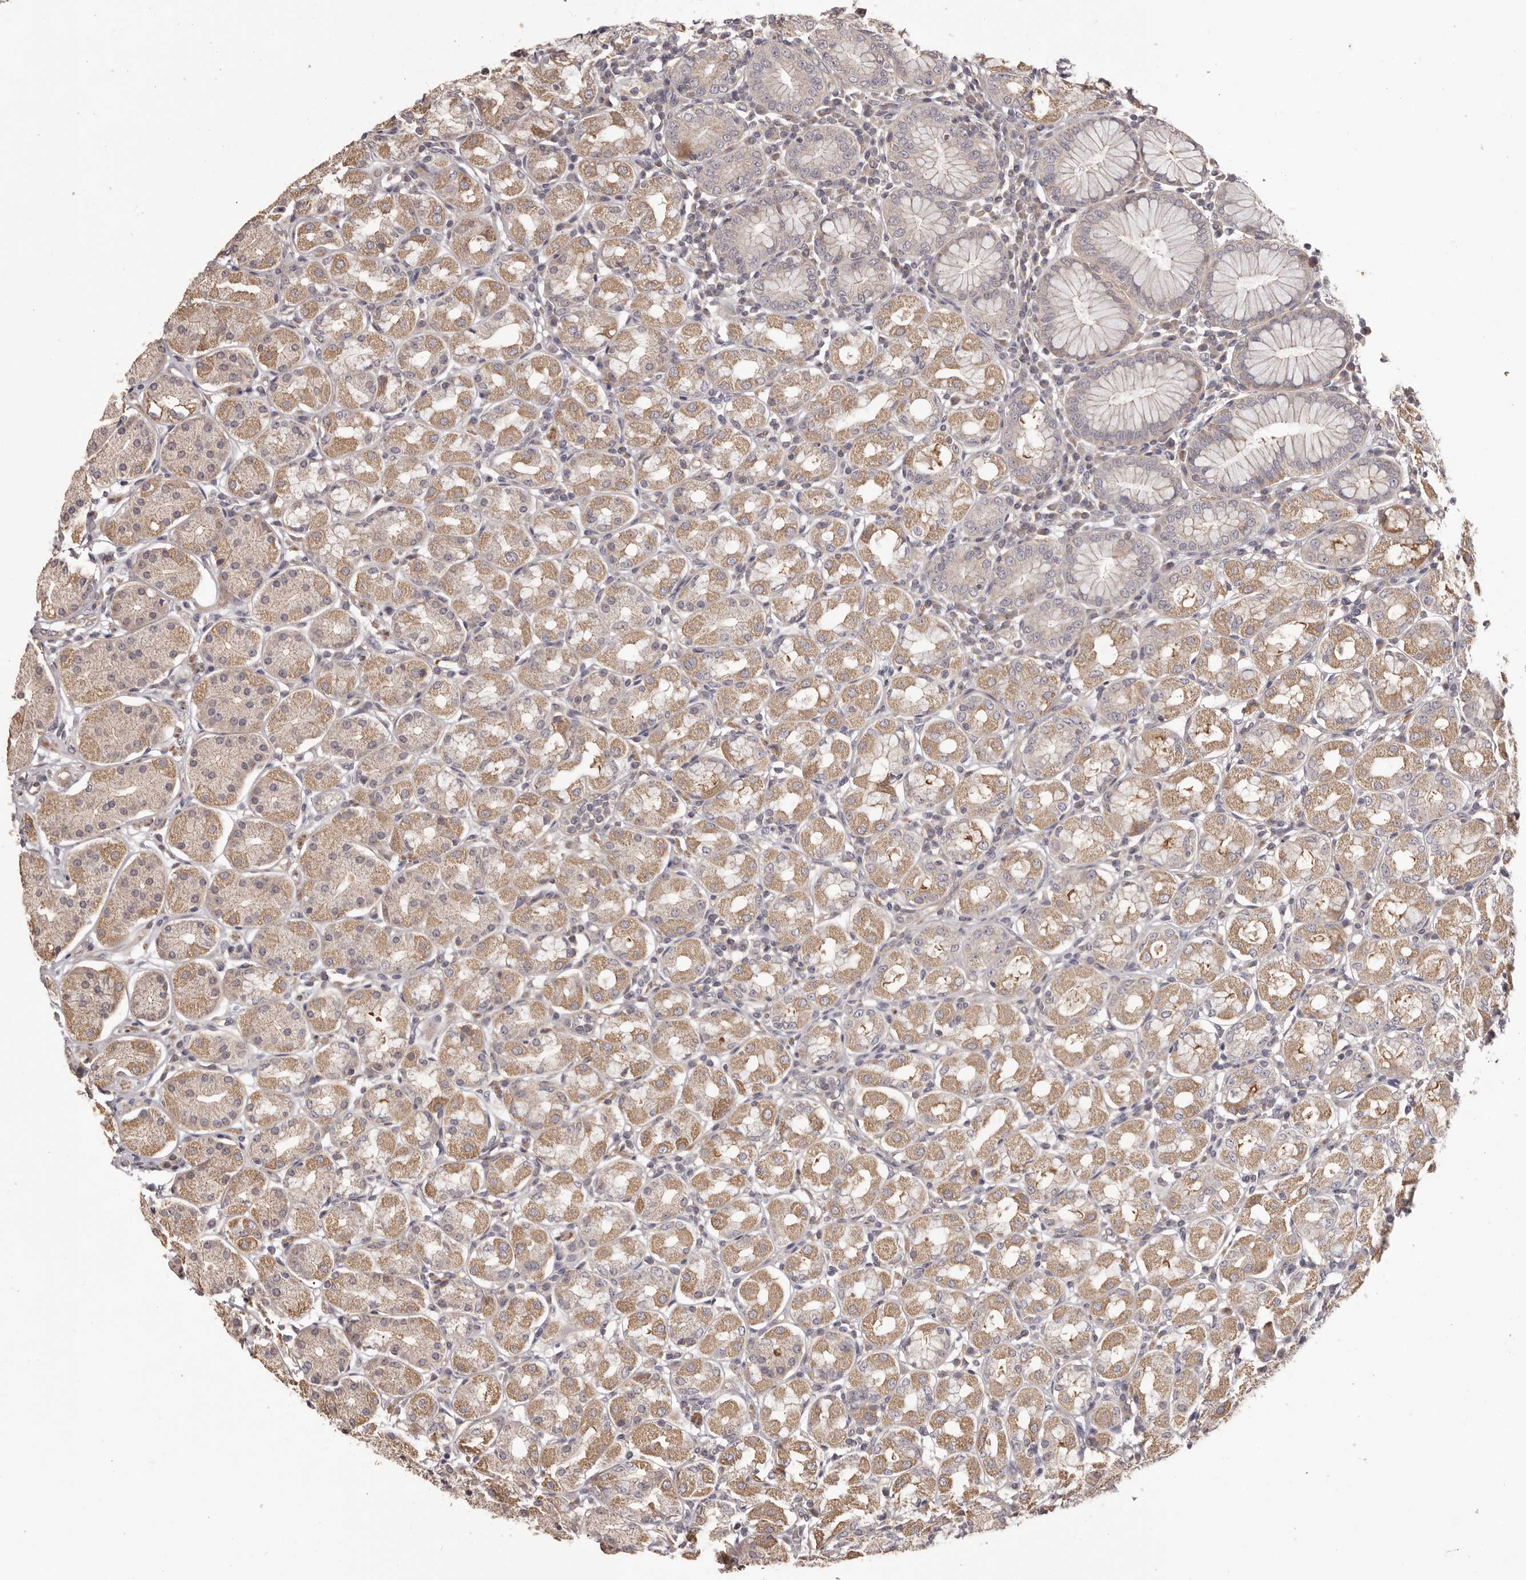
{"staining": {"intensity": "moderate", "quantity": "25%-75%", "location": "cytoplasmic/membranous"}, "tissue": "stomach", "cell_type": "Glandular cells", "image_type": "normal", "snomed": [{"axis": "morphology", "description": "Normal tissue, NOS"}, {"axis": "topography", "description": "Stomach"}, {"axis": "topography", "description": "Stomach, lower"}], "caption": "This photomicrograph reveals immunohistochemistry staining of normal human stomach, with medium moderate cytoplasmic/membranous staining in approximately 25%-75% of glandular cells.", "gene": "HRH1", "patient": {"sex": "female", "age": 56}}